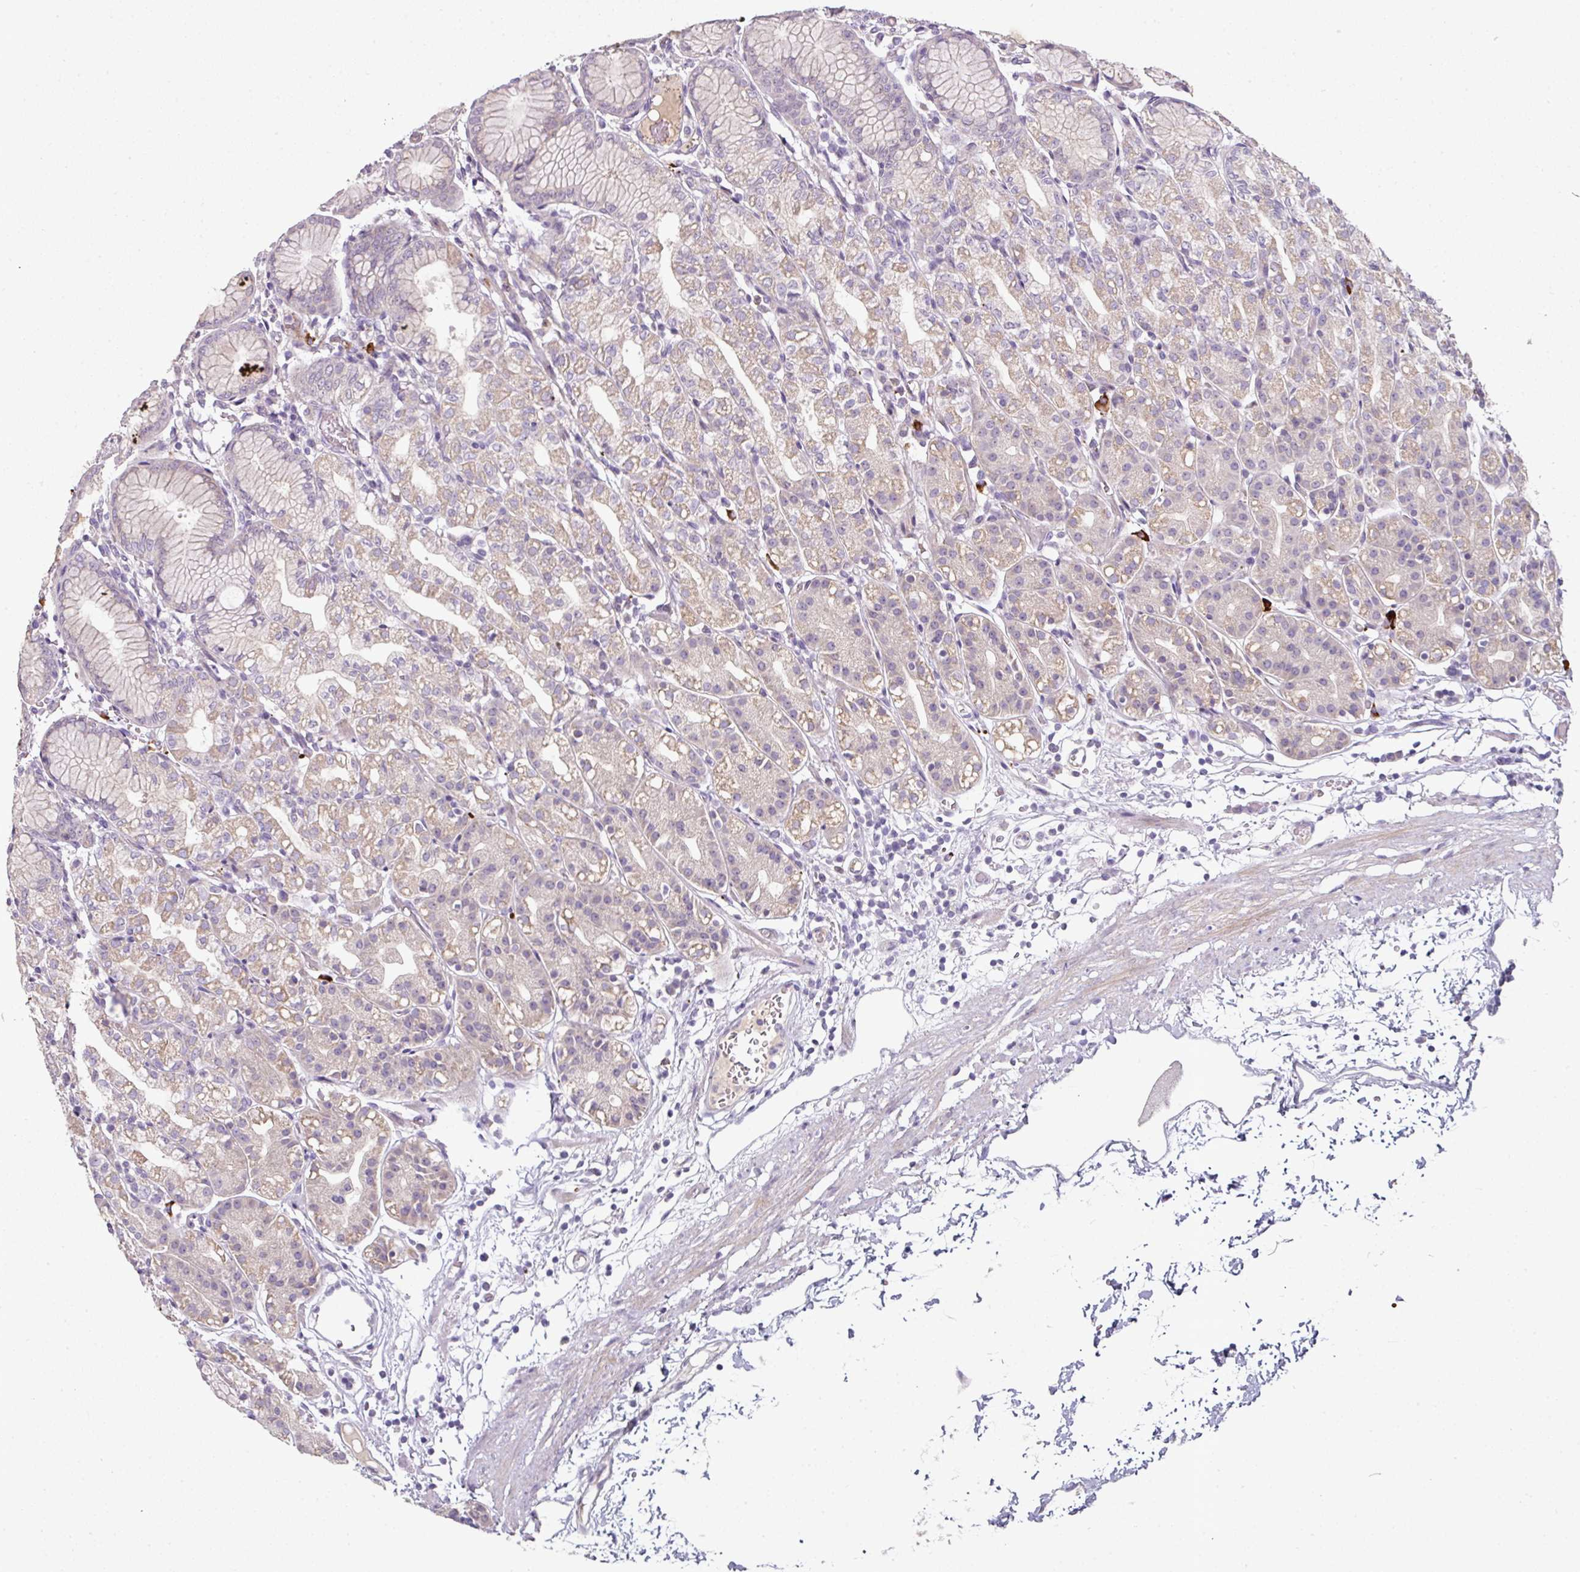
{"staining": {"intensity": "weak", "quantity": "<25%", "location": "cytoplasmic/membranous"}, "tissue": "stomach", "cell_type": "Glandular cells", "image_type": "normal", "snomed": [{"axis": "morphology", "description": "Normal tissue, NOS"}, {"axis": "topography", "description": "Stomach"}], "caption": "Image shows no significant protein staining in glandular cells of normal stomach. The staining is performed using DAB (3,3'-diaminobenzidine) brown chromogen with nuclei counter-stained in using hematoxylin.", "gene": "FHAD1", "patient": {"sex": "female", "age": 57}}